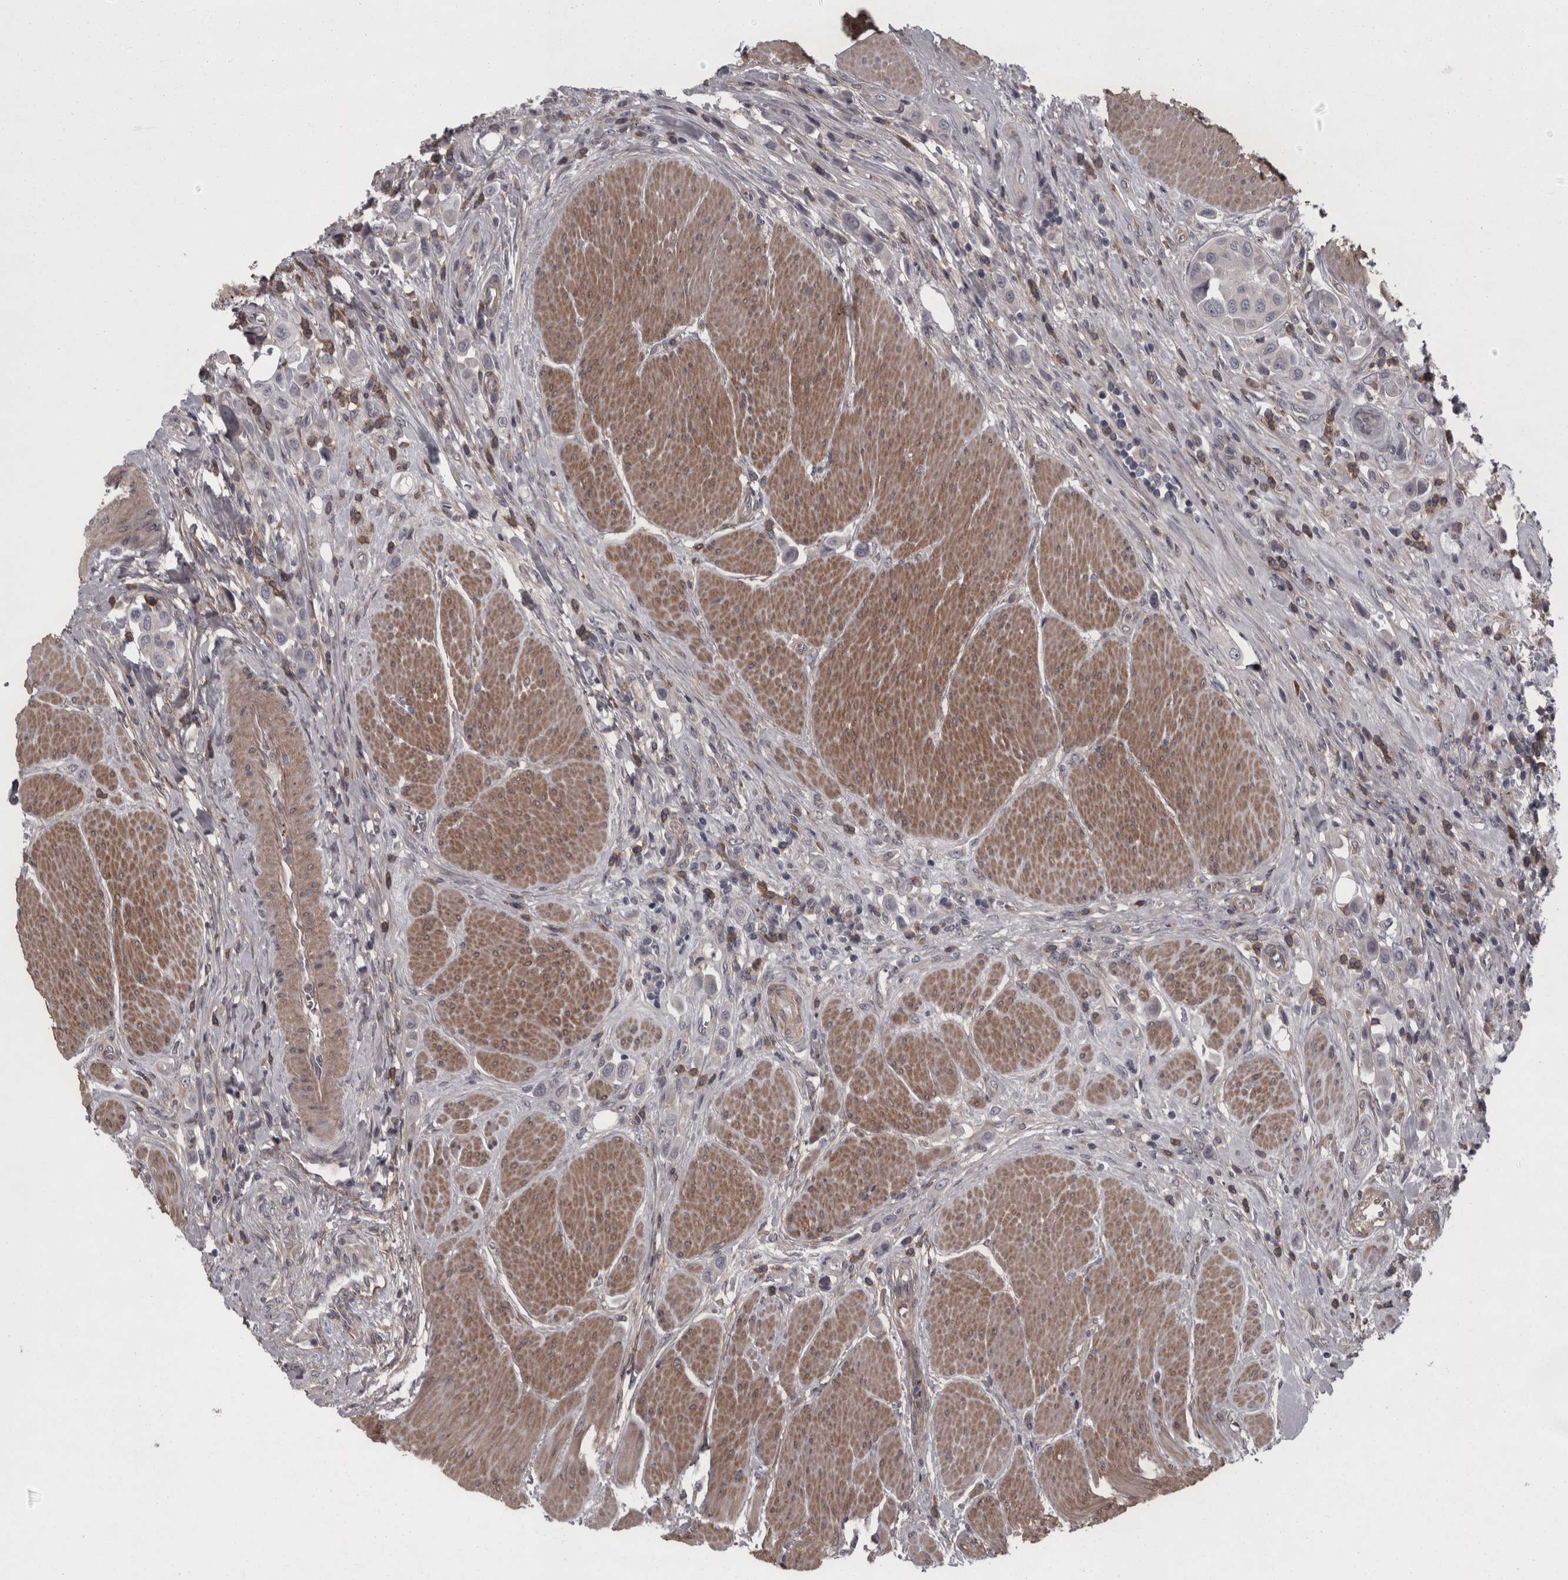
{"staining": {"intensity": "negative", "quantity": "none", "location": "none"}, "tissue": "urothelial cancer", "cell_type": "Tumor cells", "image_type": "cancer", "snomed": [{"axis": "morphology", "description": "Urothelial carcinoma, High grade"}, {"axis": "topography", "description": "Urinary bladder"}], "caption": "DAB (3,3'-diaminobenzidine) immunohistochemical staining of human urothelial cancer shows no significant staining in tumor cells.", "gene": "RSU1", "patient": {"sex": "male", "age": 50}}